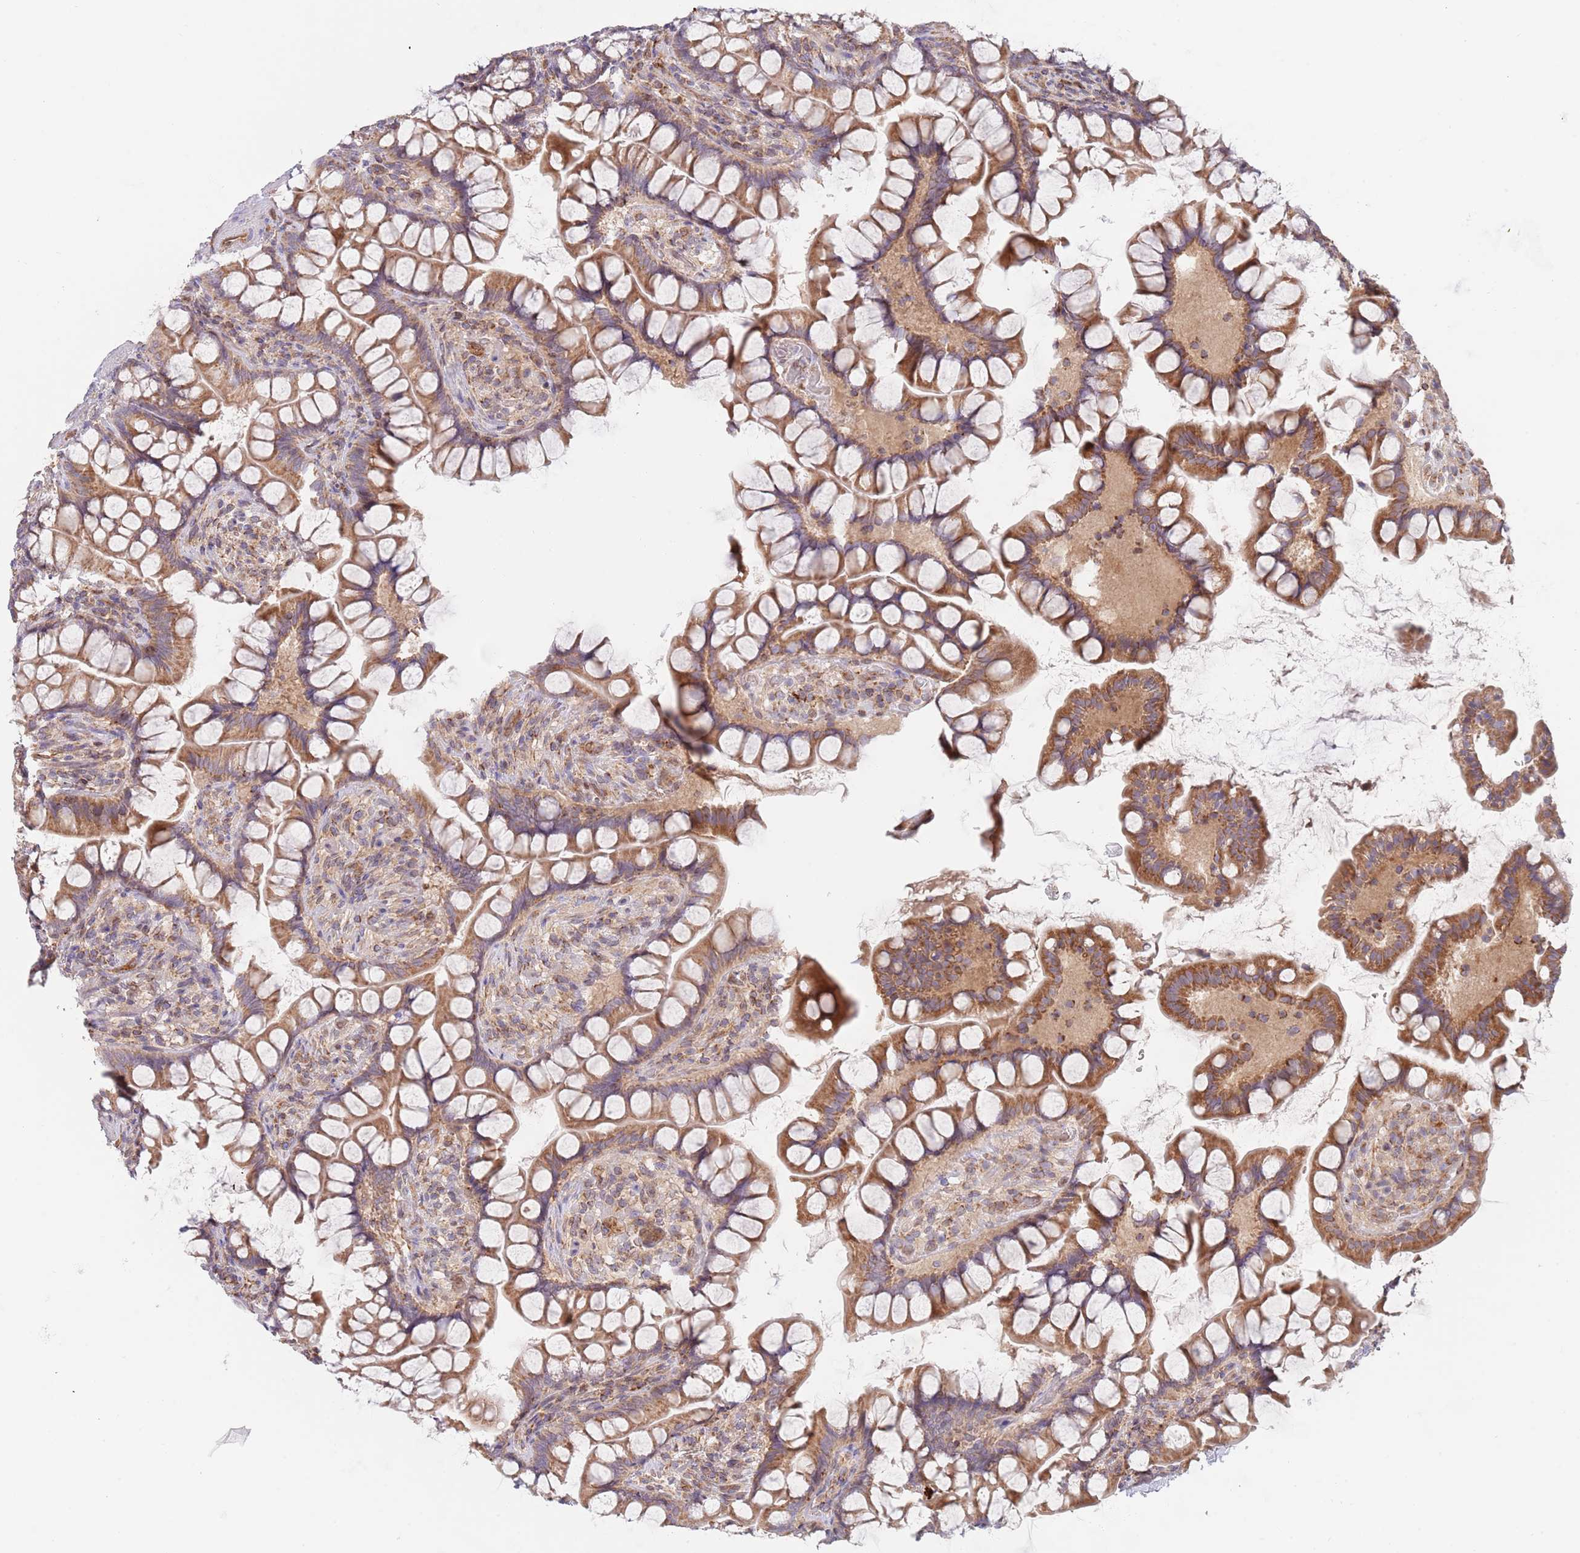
{"staining": {"intensity": "moderate", "quantity": ">75%", "location": "cytoplasmic/membranous"}, "tissue": "small intestine", "cell_type": "Glandular cells", "image_type": "normal", "snomed": [{"axis": "morphology", "description": "Normal tissue, NOS"}, {"axis": "topography", "description": "Small intestine"}], "caption": "Glandular cells display medium levels of moderate cytoplasmic/membranous expression in about >75% of cells in benign human small intestine.", "gene": "GUK1", "patient": {"sex": "male", "age": 70}}